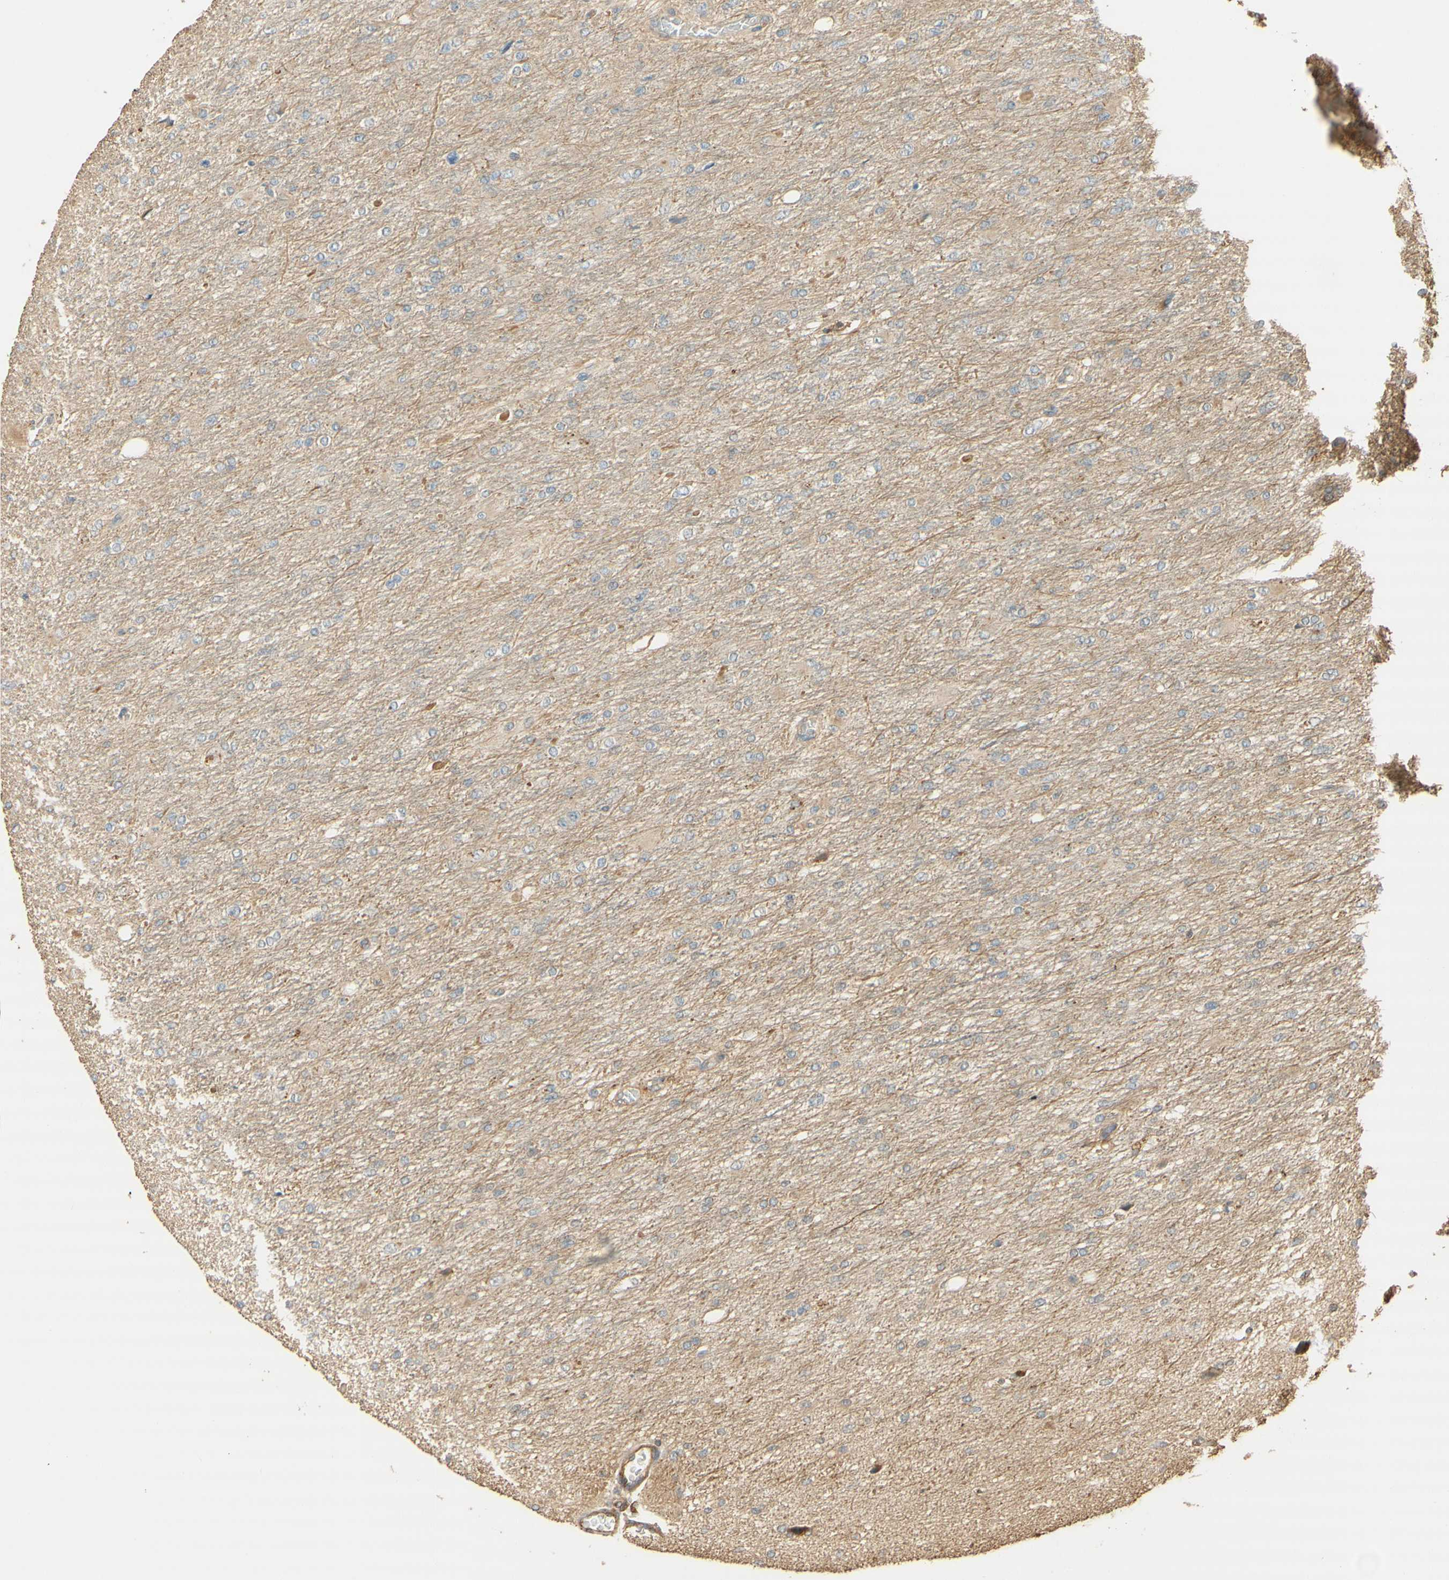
{"staining": {"intensity": "negative", "quantity": "none", "location": "none"}, "tissue": "glioma", "cell_type": "Tumor cells", "image_type": "cancer", "snomed": [{"axis": "morphology", "description": "Glioma, malignant, High grade"}, {"axis": "topography", "description": "Cerebral cortex"}], "caption": "The image displays no significant staining in tumor cells of malignant glioma (high-grade).", "gene": "AGER", "patient": {"sex": "female", "age": 36}}